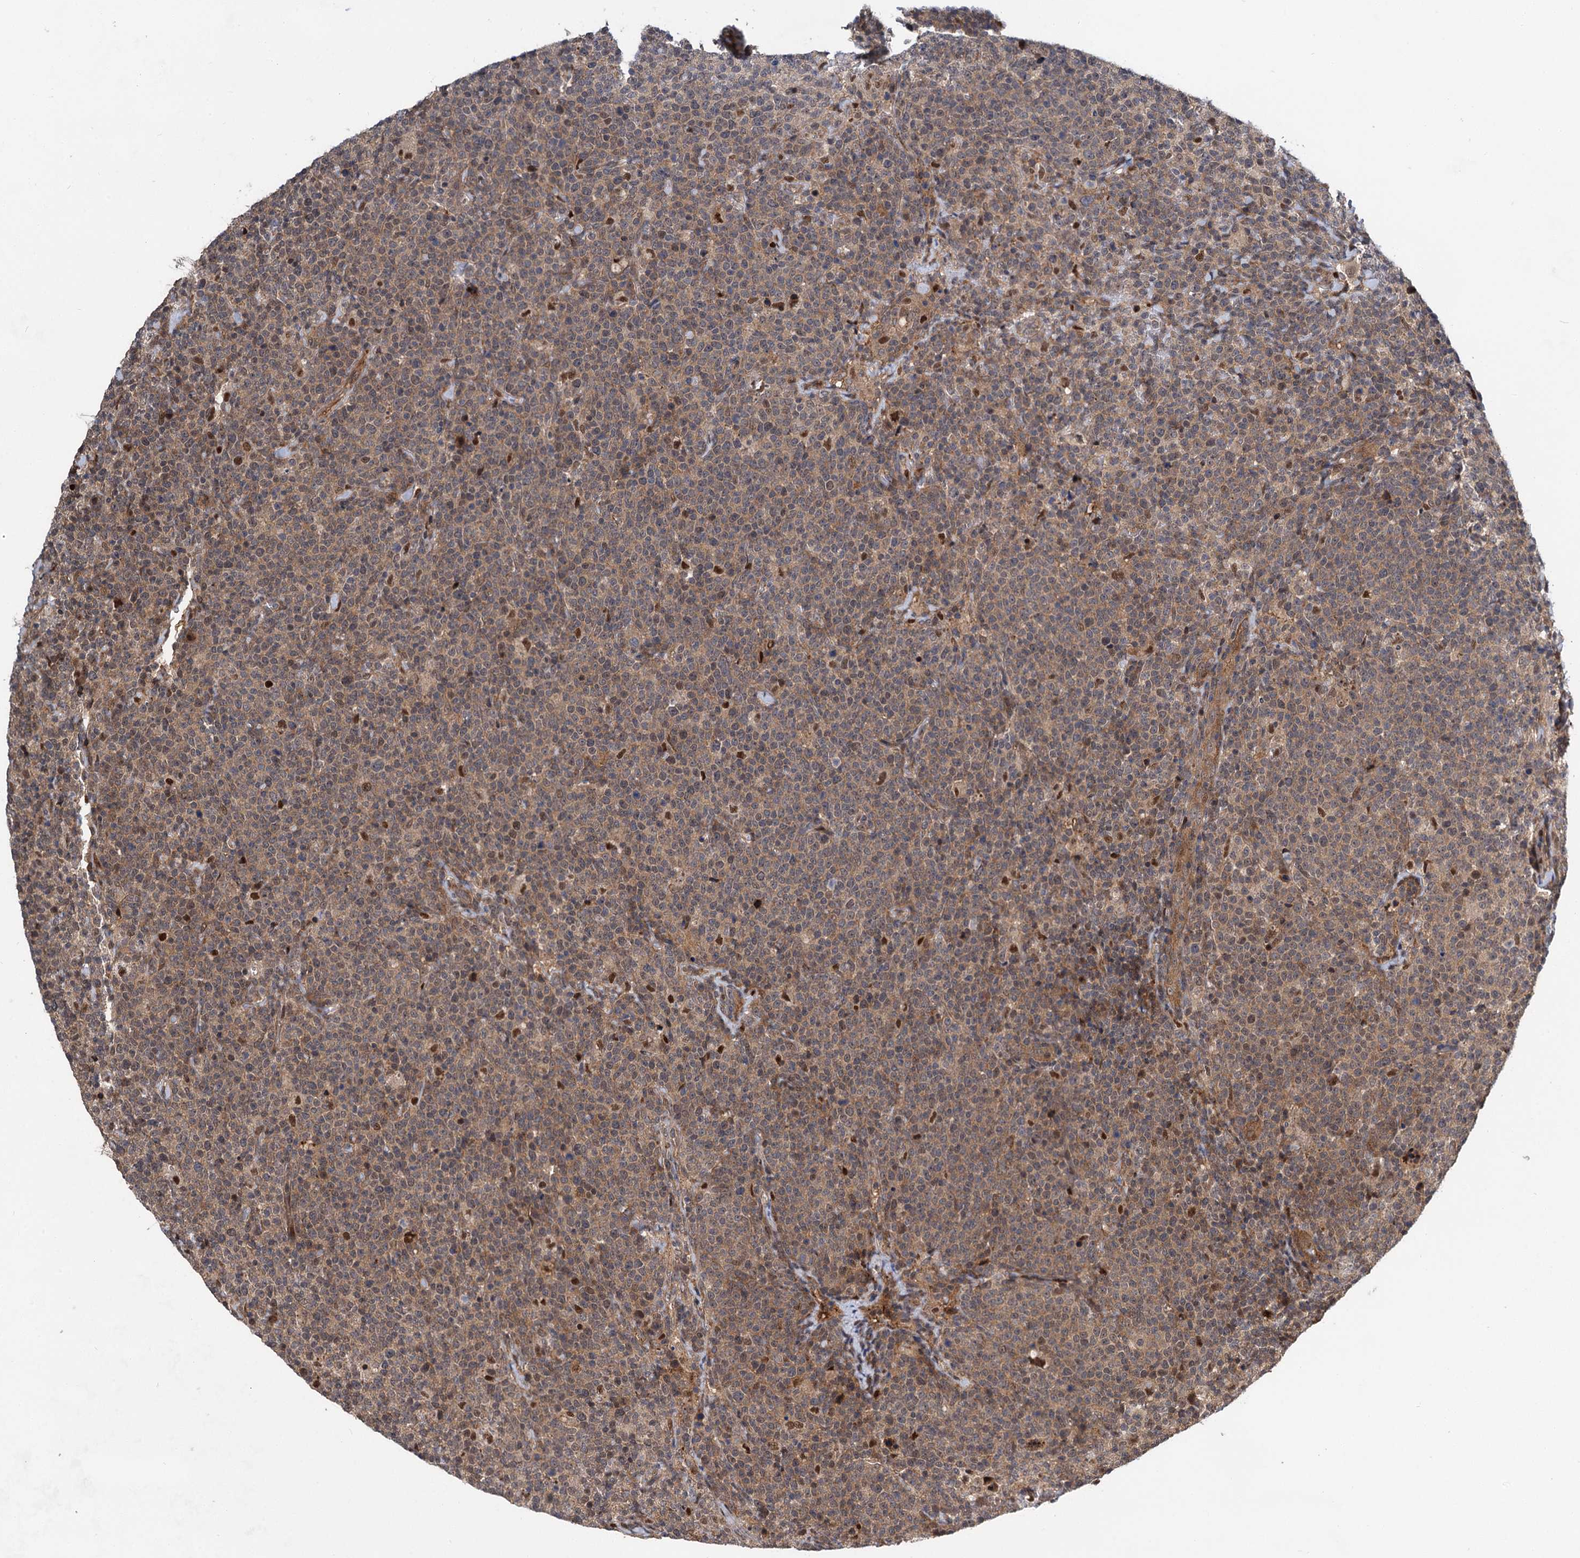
{"staining": {"intensity": "weak", "quantity": ">75%", "location": "cytoplasmic/membranous"}, "tissue": "lymphoma", "cell_type": "Tumor cells", "image_type": "cancer", "snomed": [{"axis": "morphology", "description": "Malignant lymphoma, non-Hodgkin's type, High grade"}, {"axis": "topography", "description": "Lymph node"}], "caption": "Lymphoma tissue shows weak cytoplasmic/membranous staining in about >75% of tumor cells", "gene": "GPBP1", "patient": {"sex": "male", "age": 61}}